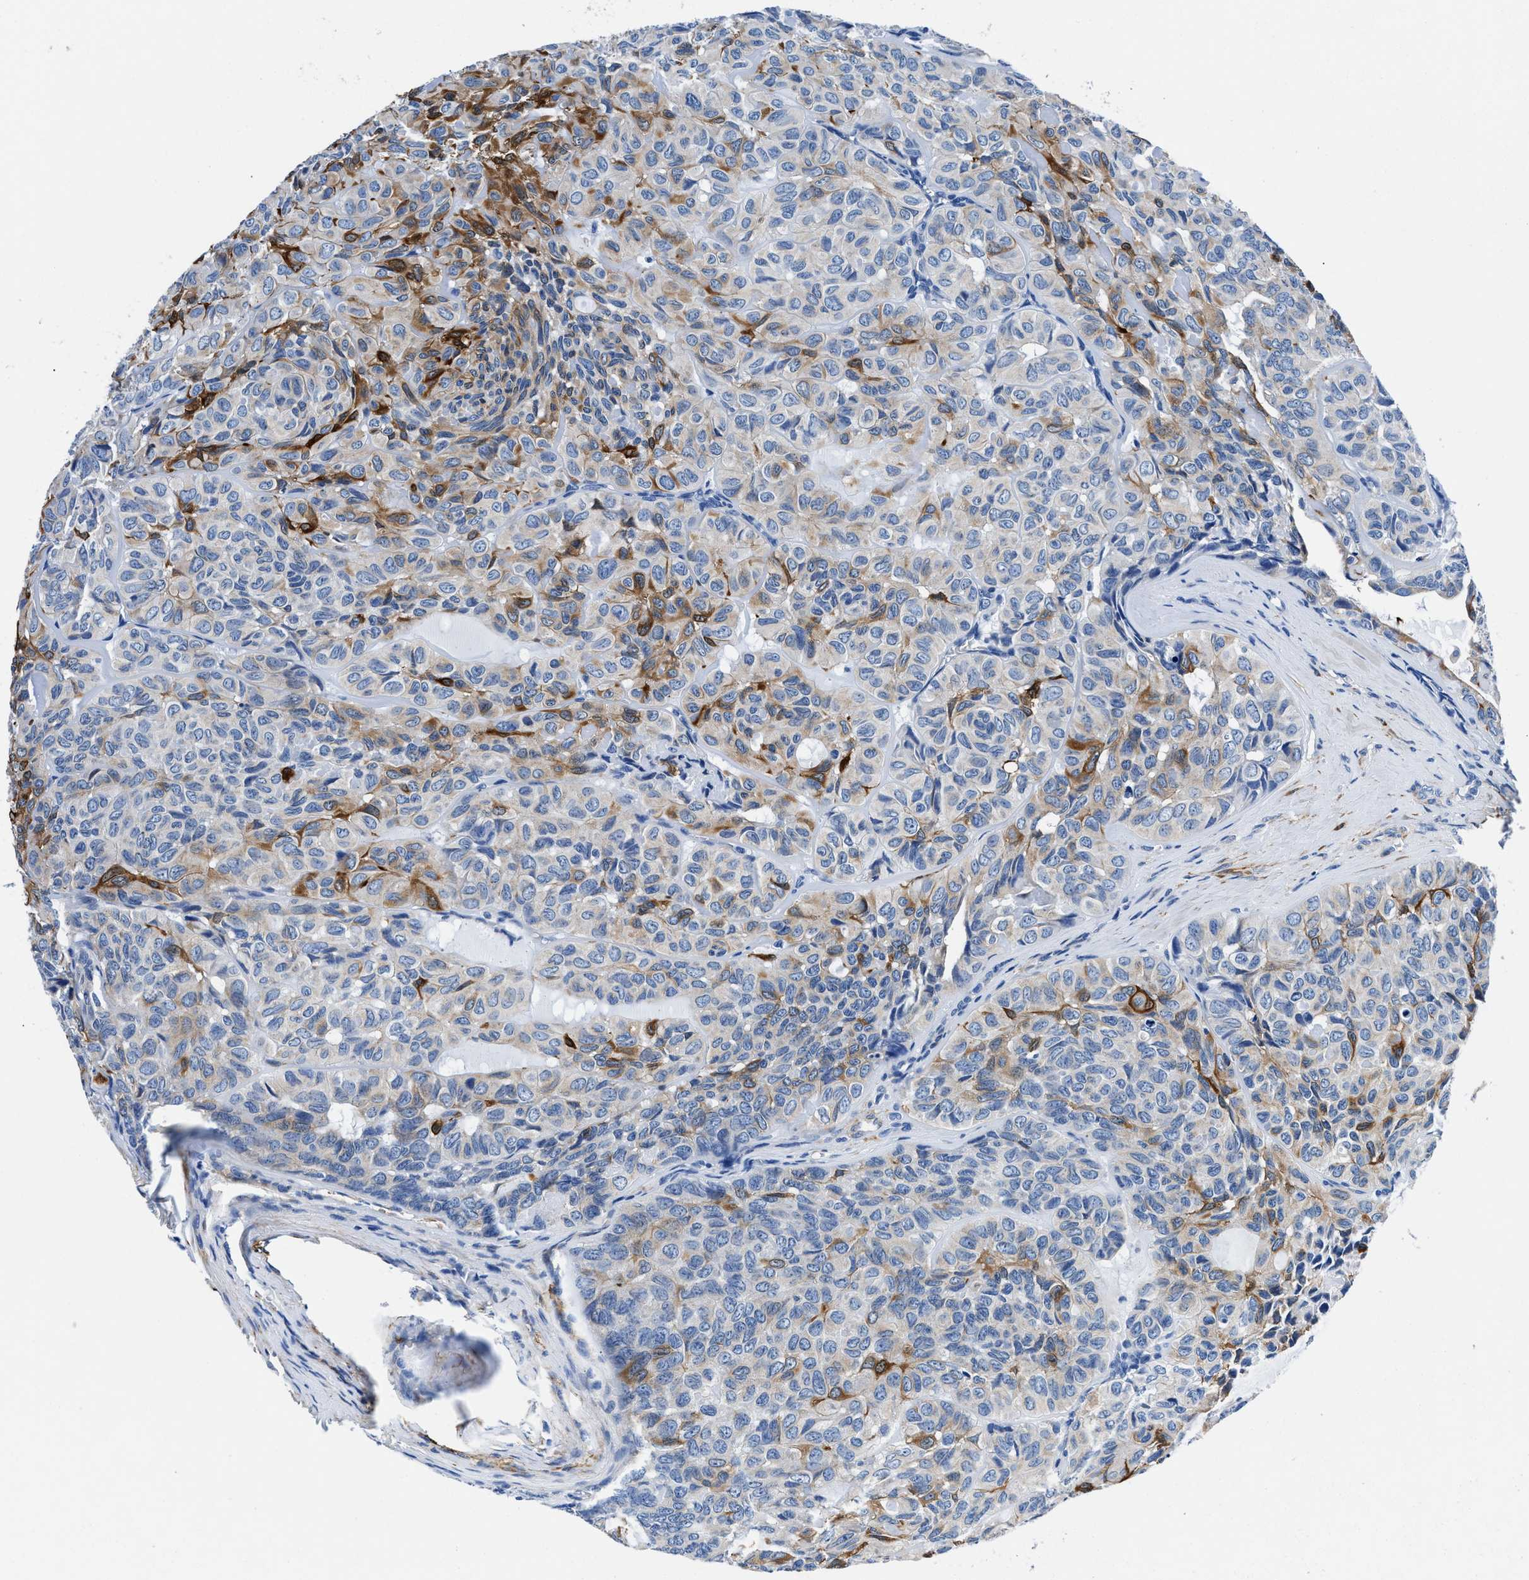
{"staining": {"intensity": "weak", "quantity": "25%-75%", "location": "cytoplasmic/membranous"}, "tissue": "head and neck cancer", "cell_type": "Tumor cells", "image_type": "cancer", "snomed": [{"axis": "morphology", "description": "Adenocarcinoma, NOS"}, {"axis": "topography", "description": "Salivary gland, NOS"}, {"axis": "topography", "description": "Head-Neck"}], "caption": "Weak cytoplasmic/membranous protein positivity is present in approximately 25%-75% of tumor cells in head and neck cancer.", "gene": "TEX261", "patient": {"sex": "female", "age": 76}}